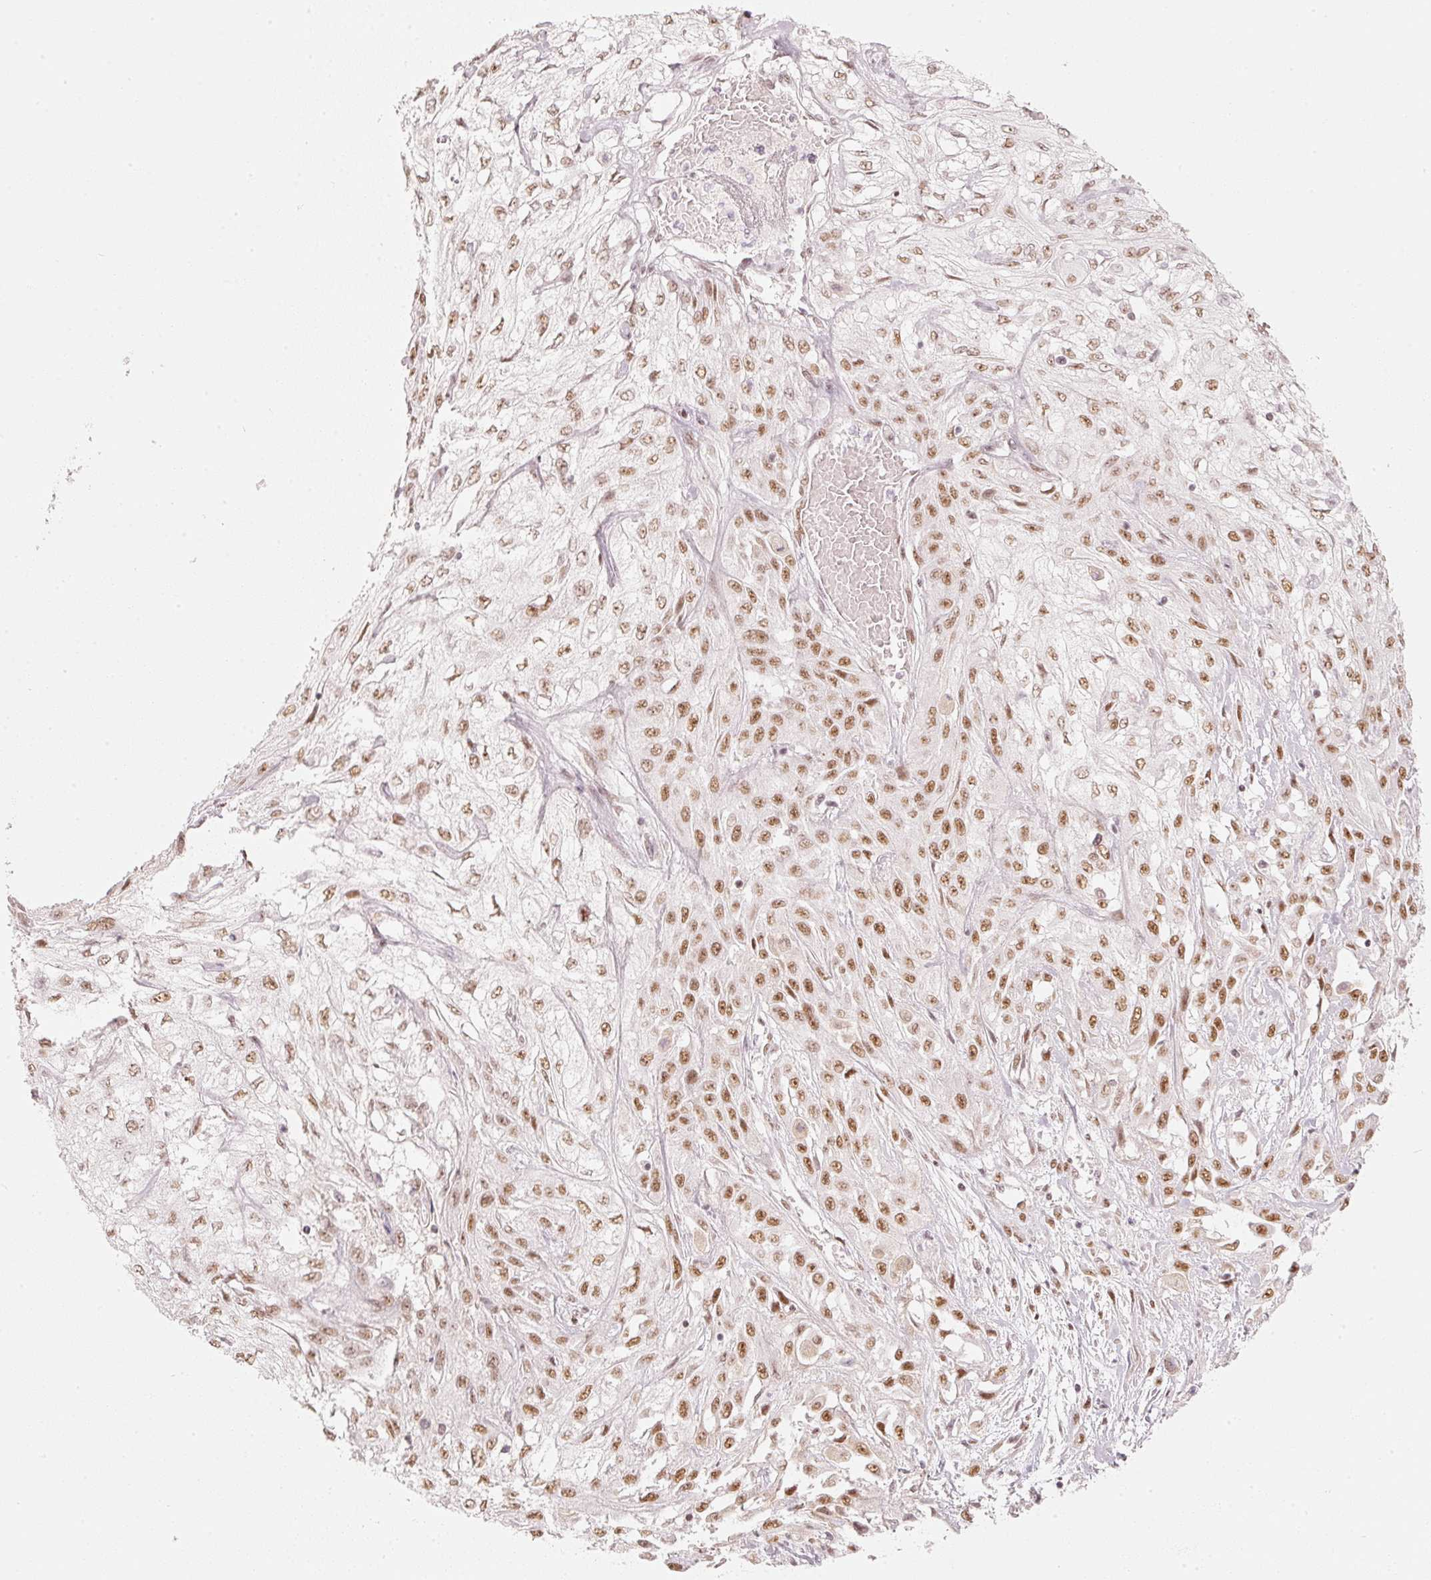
{"staining": {"intensity": "moderate", "quantity": ">75%", "location": "nuclear"}, "tissue": "skin cancer", "cell_type": "Tumor cells", "image_type": "cancer", "snomed": [{"axis": "morphology", "description": "Squamous cell carcinoma, NOS"}, {"axis": "morphology", "description": "Squamous cell carcinoma, metastatic, NOS"}, {"axis": "topography", "description": "Skin"}, {"axis": "topography", "description": "Lymph node"}], "caption": "A brown stain shows moderate nuclear positivity of a protein in skin squamous cell carcinoma tumor cells.", "gene": "PPP1R10", "patient": {"sex": "male", "age": 75}}